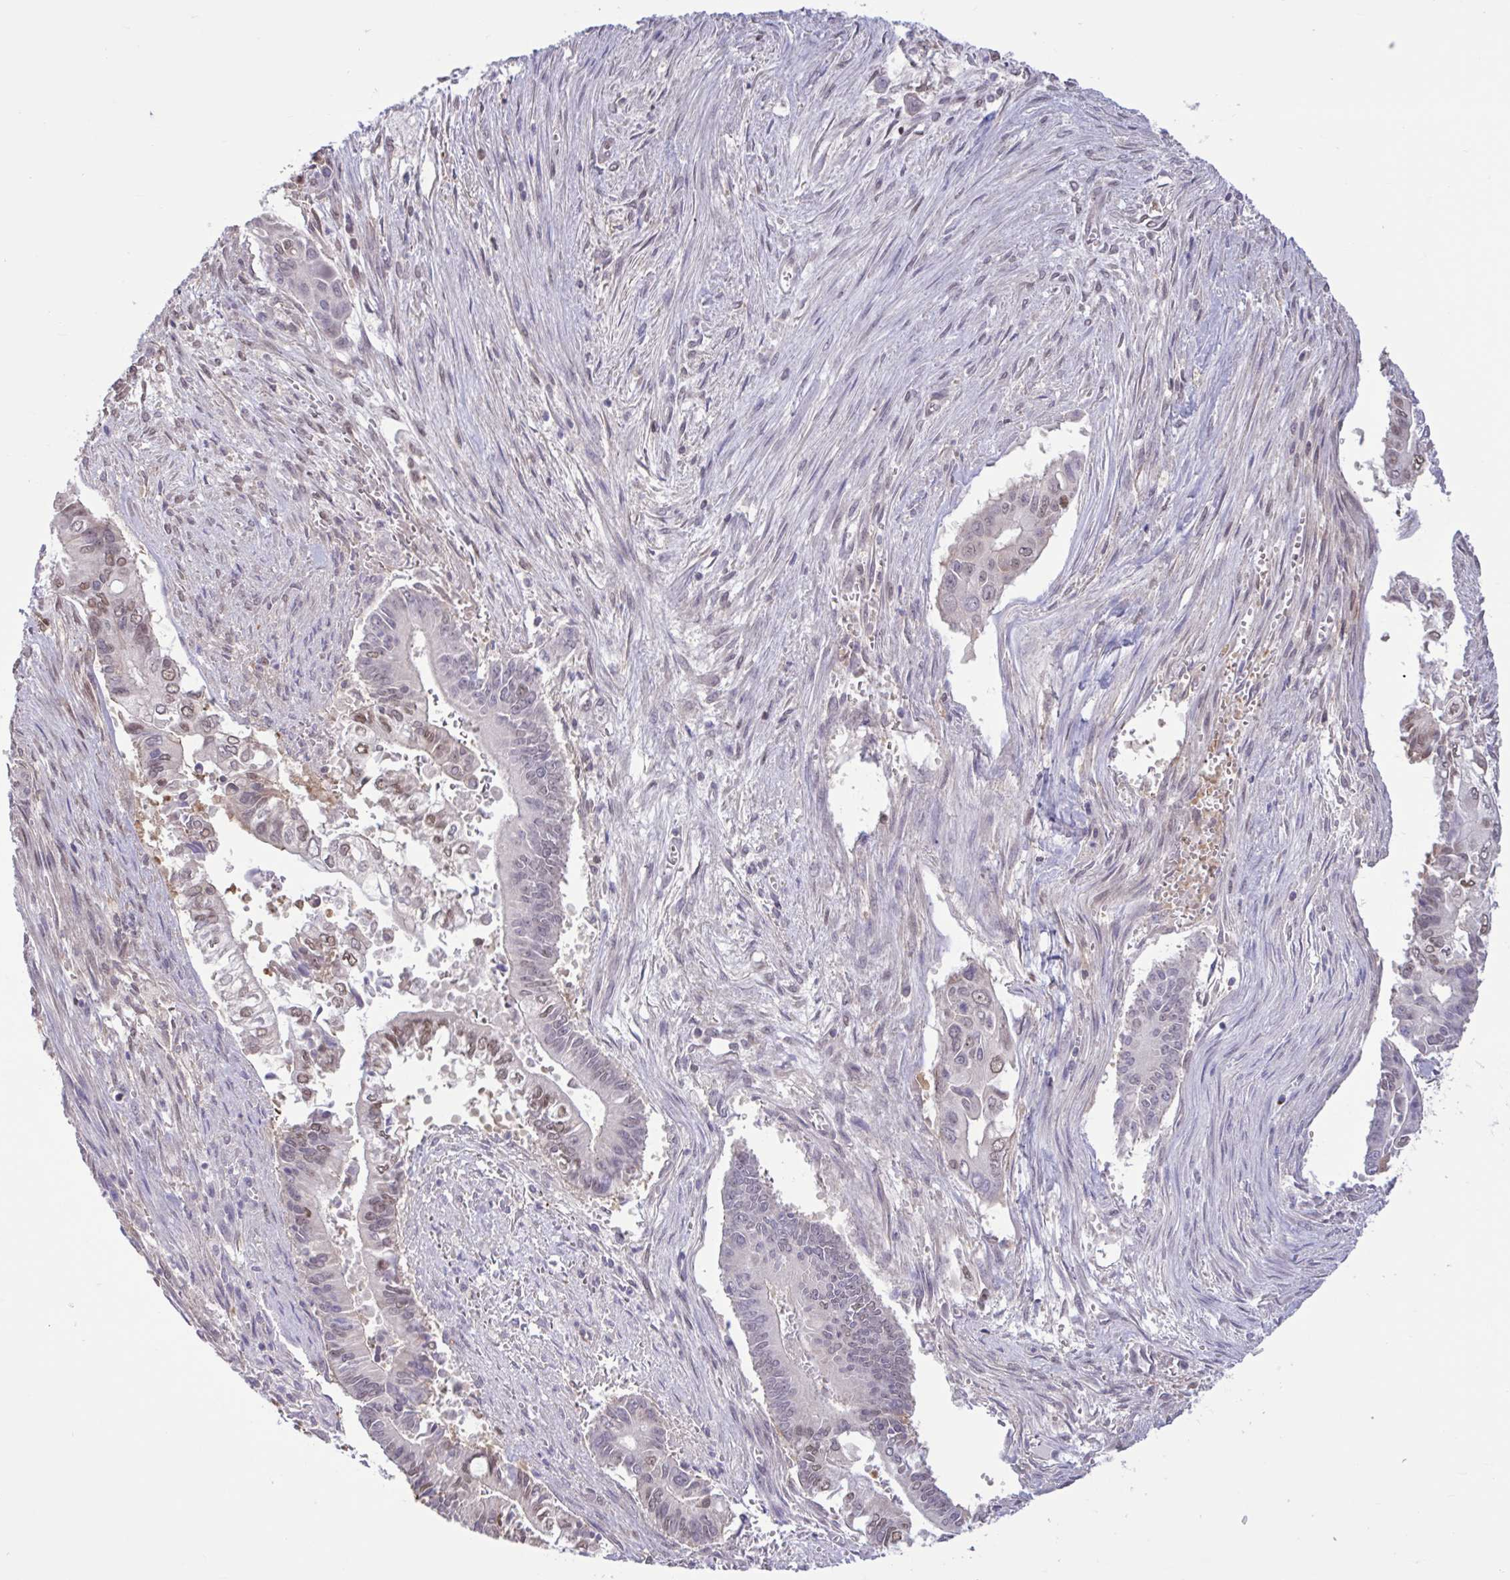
{"staining": {"intensity": "moderate", "quantity": "<25%", "location": "cytoplasmic/membranous,nuclear"}, "tissue": "pancreatic cancer", "cell_type": "Tumor cells", "image_type": "cancer", "snomed": [{"axis": "morphology", "description": "Adenocarcinoma, NOS"}, {"axis": "topography", "description": "Pancreas"}], "caption": "Pancreatic cancer (adenocarcinoma) stained with immunohistochemistry displays moderate cytoplasmic/membranous and nuclear expression in about <25% of tumor cells.", "gene": "RBL1", "patient": {"sex": "male", "age": 68}}